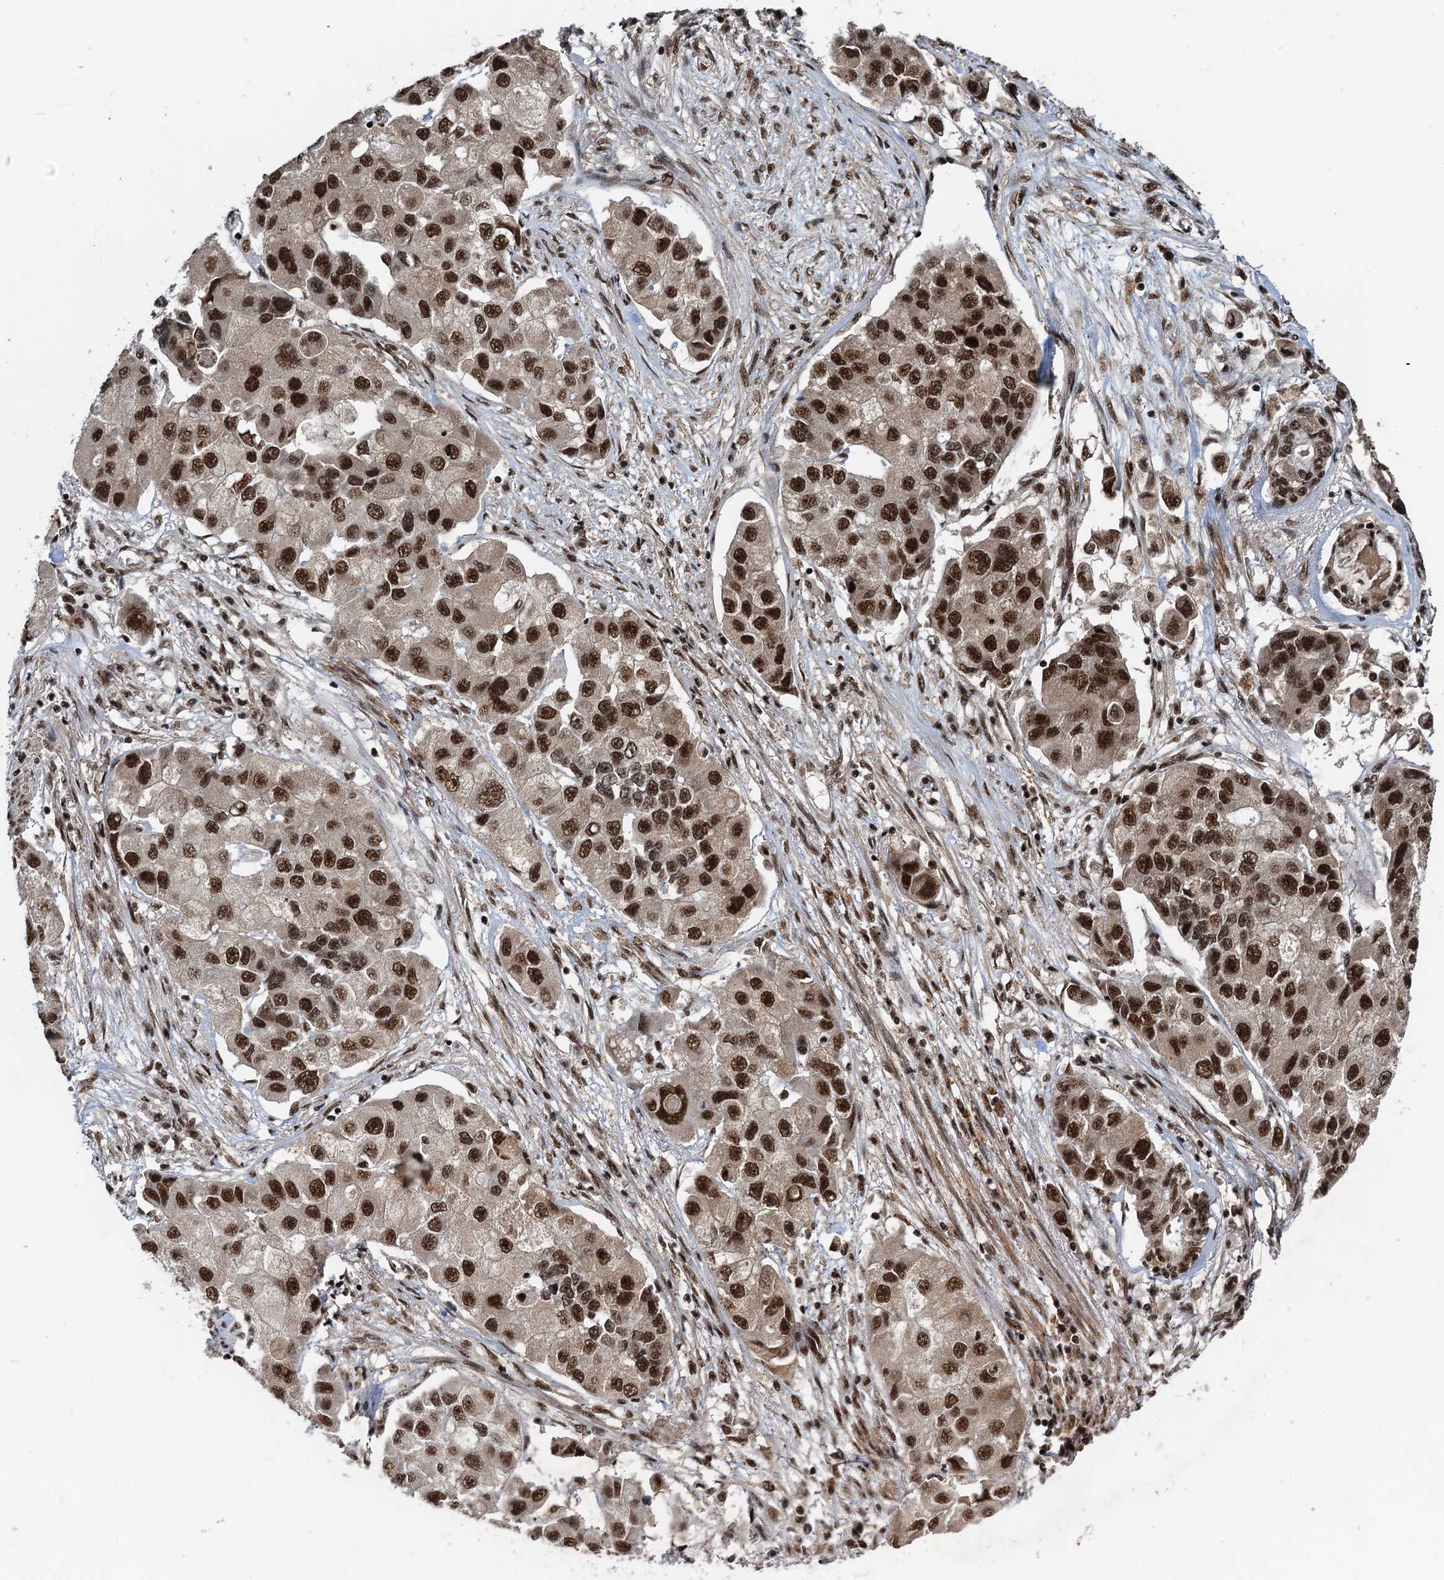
{"staining": {"intensity": "strong", "quantity": ">75%", "location": "nuclear"}, "tissue": "lung cancer", "cell_type": "Tumor cells", "image_type": "cancer", "snomed": [{"axis": "morphology", "description": "Adenocarcinoma, NOS"}, {"axis": "topography", "description": "Lung"}], "caption": "A high amount of strong nuclear expression is identified in about >75% of tumor cells in lung cancer (adenocarcinoma) tissue. Immunohistochemistry stains the protein in brown and the nuclei are stained blue.", "gene": "ZC3H18", "patient": {"sex": "female", "age": 54}}